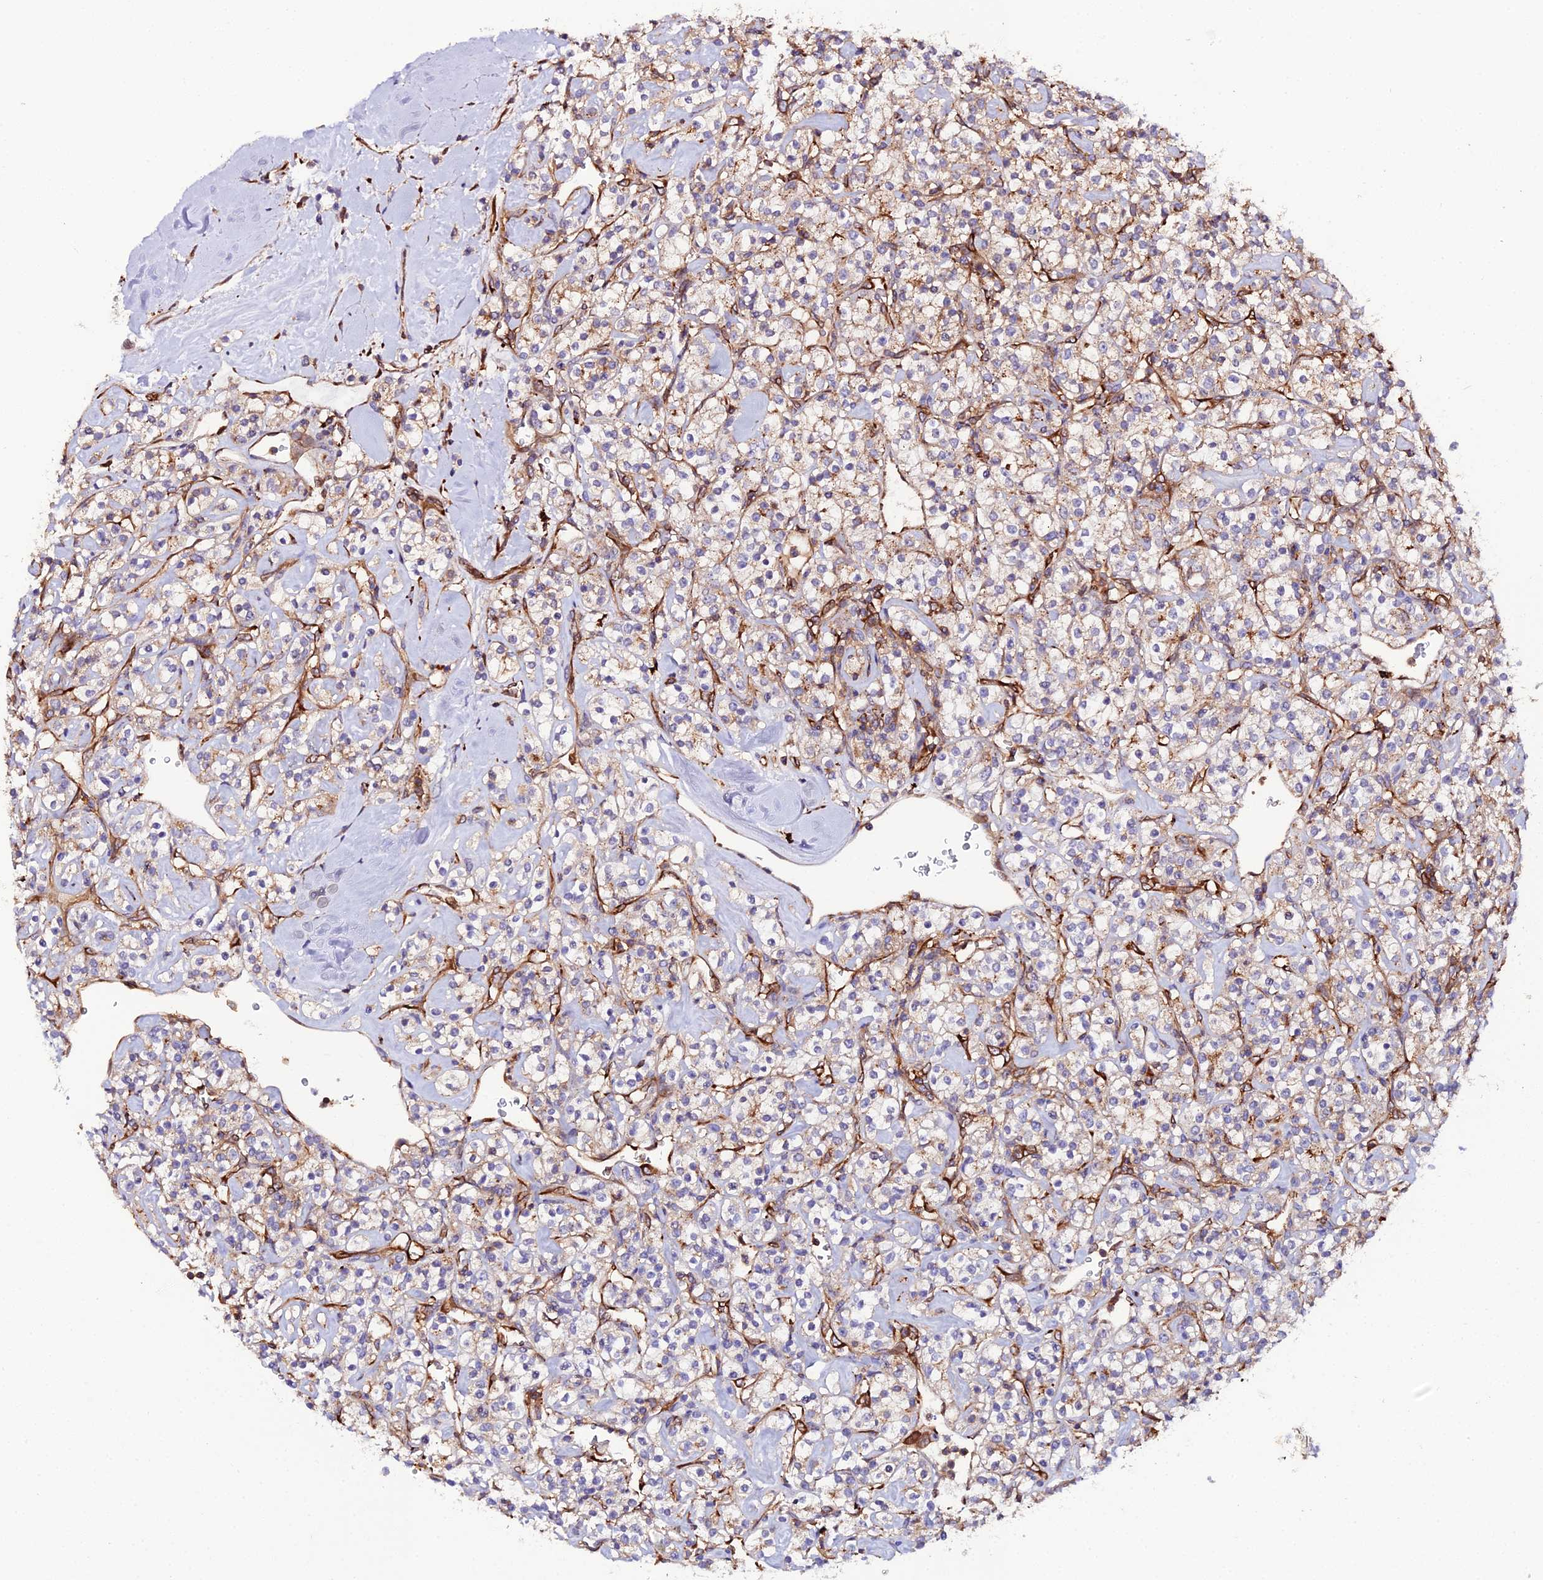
{"staining": {"intensity": "weak", "quantity": "<25%", "location": "cytoplasmic/membranous"}, "tissue": "renal cancer", "cell_type": "Tumor cells", "image_type": "cancer", "snomed": [{"axis": "morphology", "description": "Adenocarcinoma, NOS"}, {"axis": "topography", "description": "Kidney"}], "caption": "The photomicrograph displays no staining of tumor cells in renal adenocarcinoma.", "gene": "TRPV2", "patient": {"sex": "male", "age": 77}}